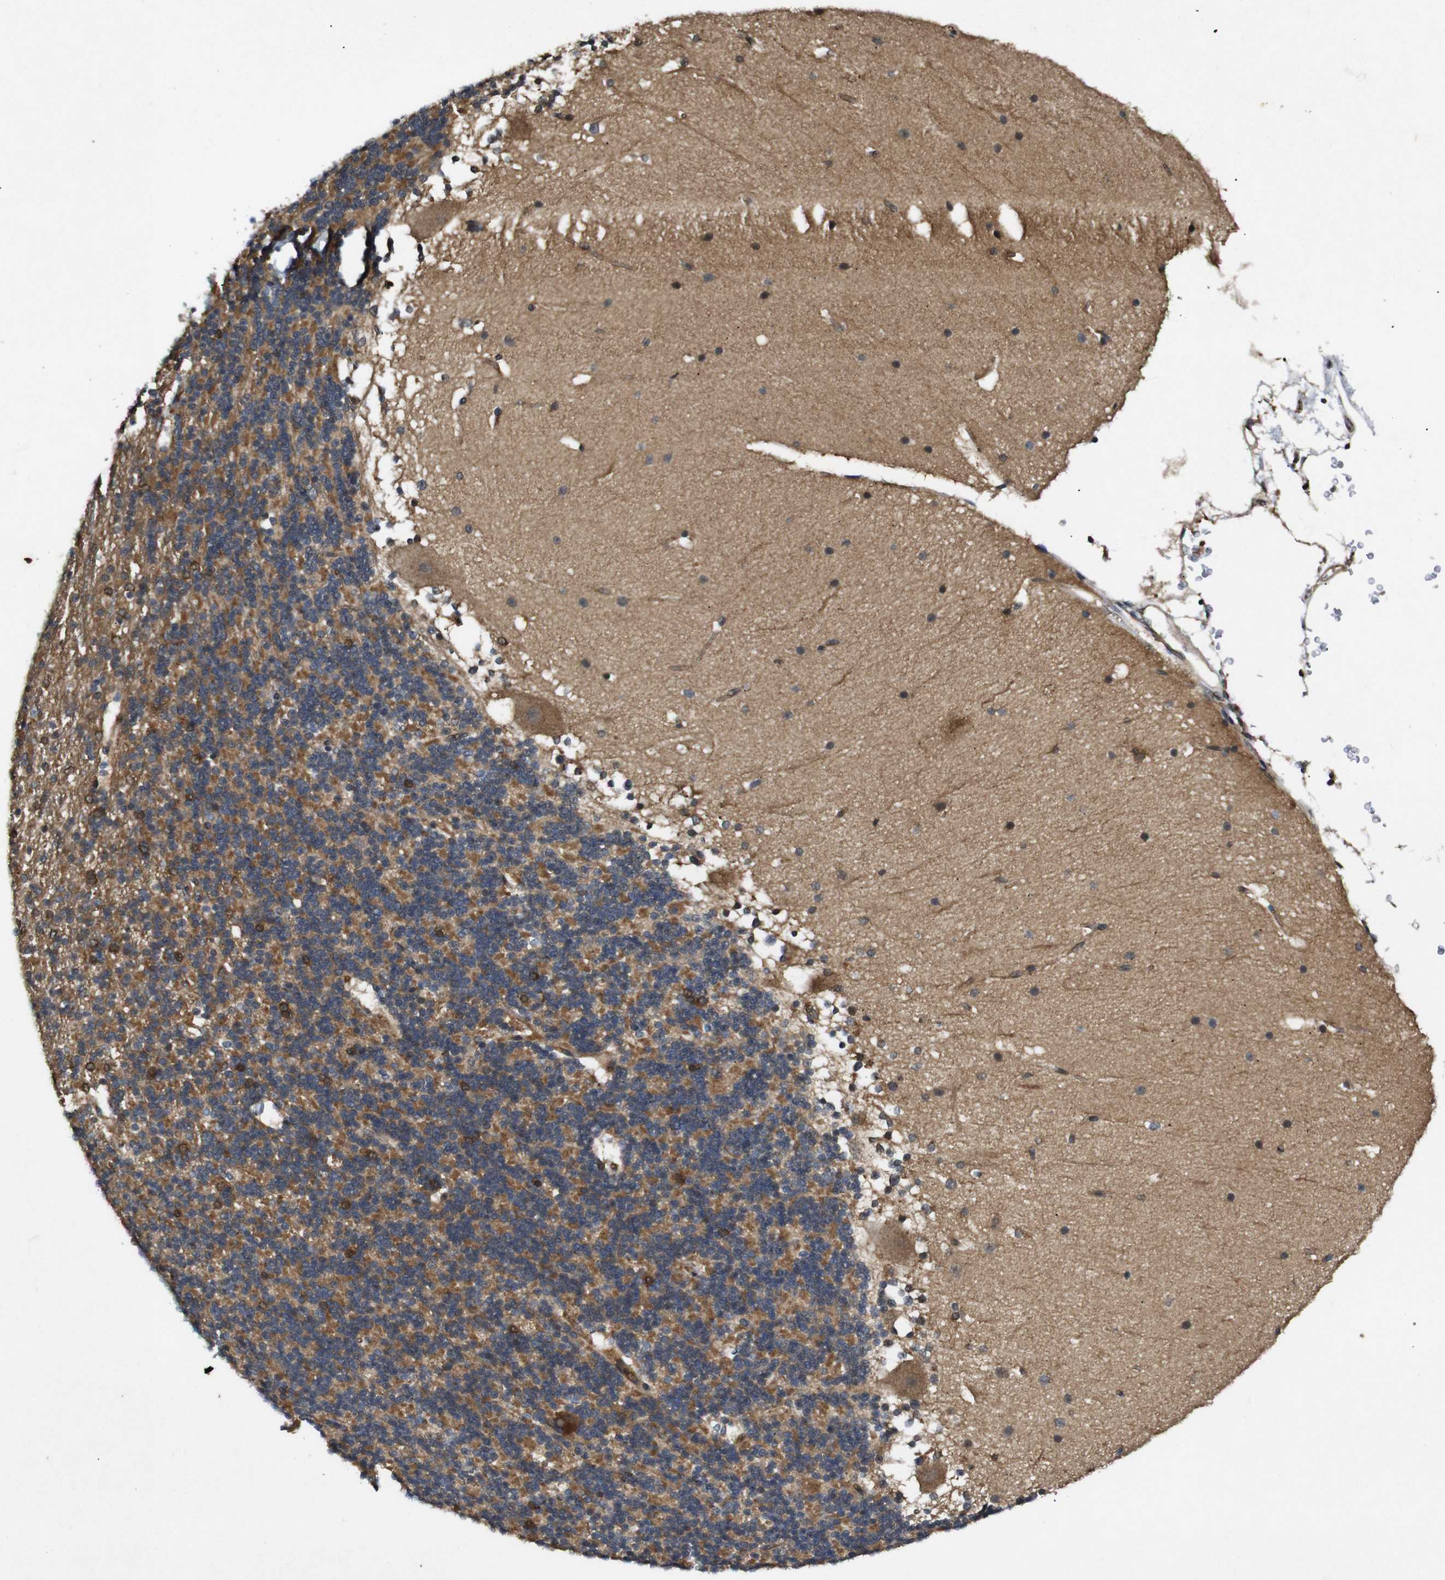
{"staining": {"intensity": "moderate", "quantity": ">75%", "location": "cytoplasmic/membranous"}, "tissue": "cerebellum", "cell_type": "Cells in granular layer", "image_type": "normal", "snomed": [{"axis": "morphology", "description": "Normal tissue, NOS"}, {"axis": "topography", "description": "Cerebellum"}], "caption": "Immunohistochemistry (IHC) image of benign cerebellum: cerebellum stained using IHC reveals medium levels of moderate protein expression localized specifically in the cytoplasmic/membranous of cells in granular layer, appearing as a cytoplasmic/membranous brown color.", "gene": "RIPK1", "patient": {"sex": "female", "age": 19}}